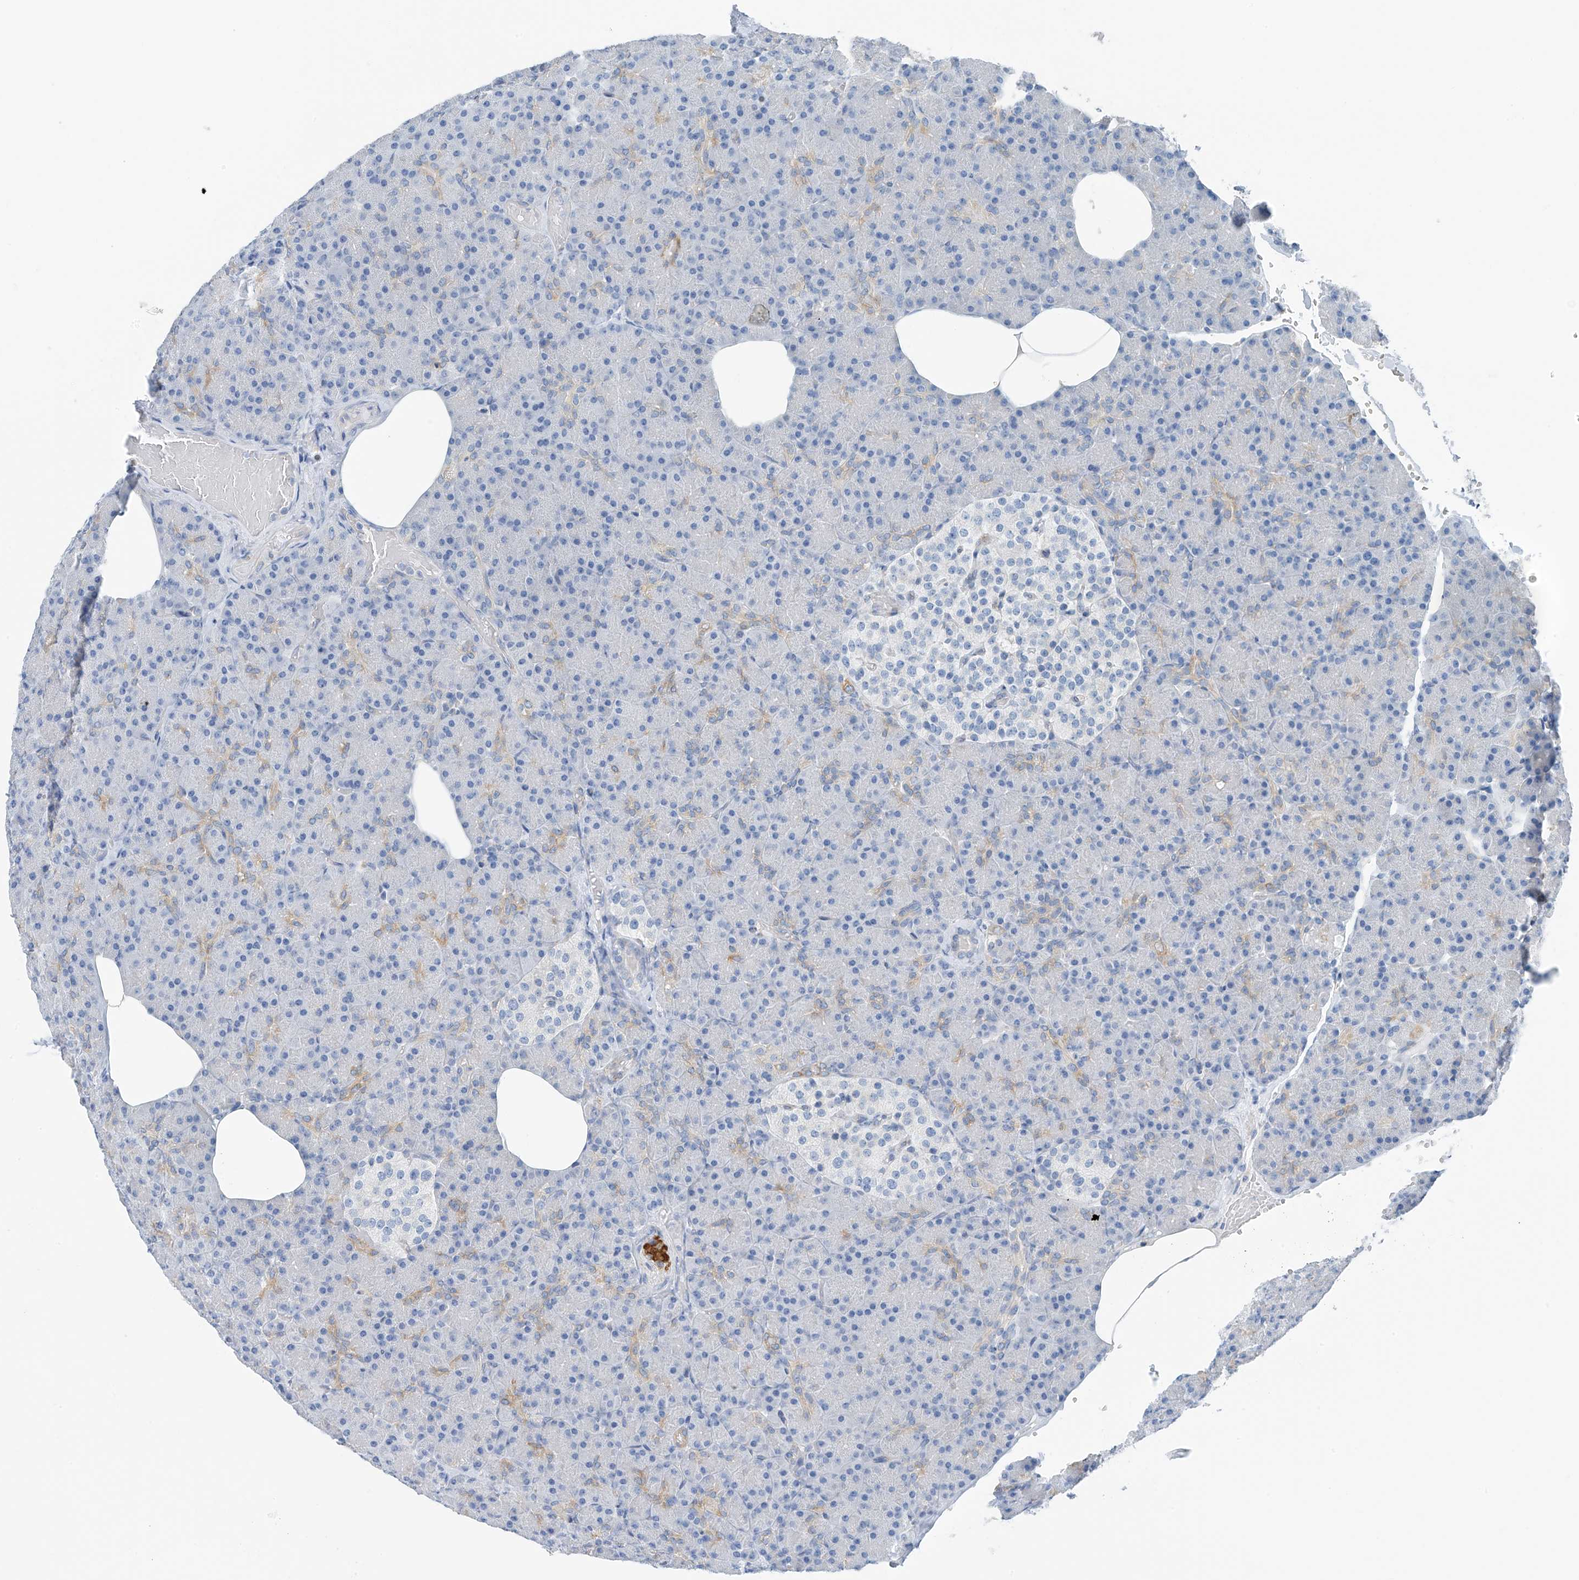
{"staining": {"intensity": "moderate", "quantity": "<25%", "location": "cytoplasmic/membranous"}, "tissue": "pancreas", "cell_type": "Exocrine glandular cells", "image_type": "normal", "snomed": [{"axis": "morphology", "description": "Normal tissue, NOS"}, {"axis": "topography", "description": "Pancreas"}], "caption": "IHC staining of normal pancreas, which exhibits low levels of moderate cytoplasmic/membranous expression in approximately <25% of exocrine glandular cells indicating moderate cytoplasmic/membranous protein positivity. The staining was performed using DAB (3,3'-diaminobenzidine) (brown) for protein detection and nuclei were counterstained in hematoxylin (blue).", "gene": "RCN2", "patient": {"sex": "female", "age": 43}}